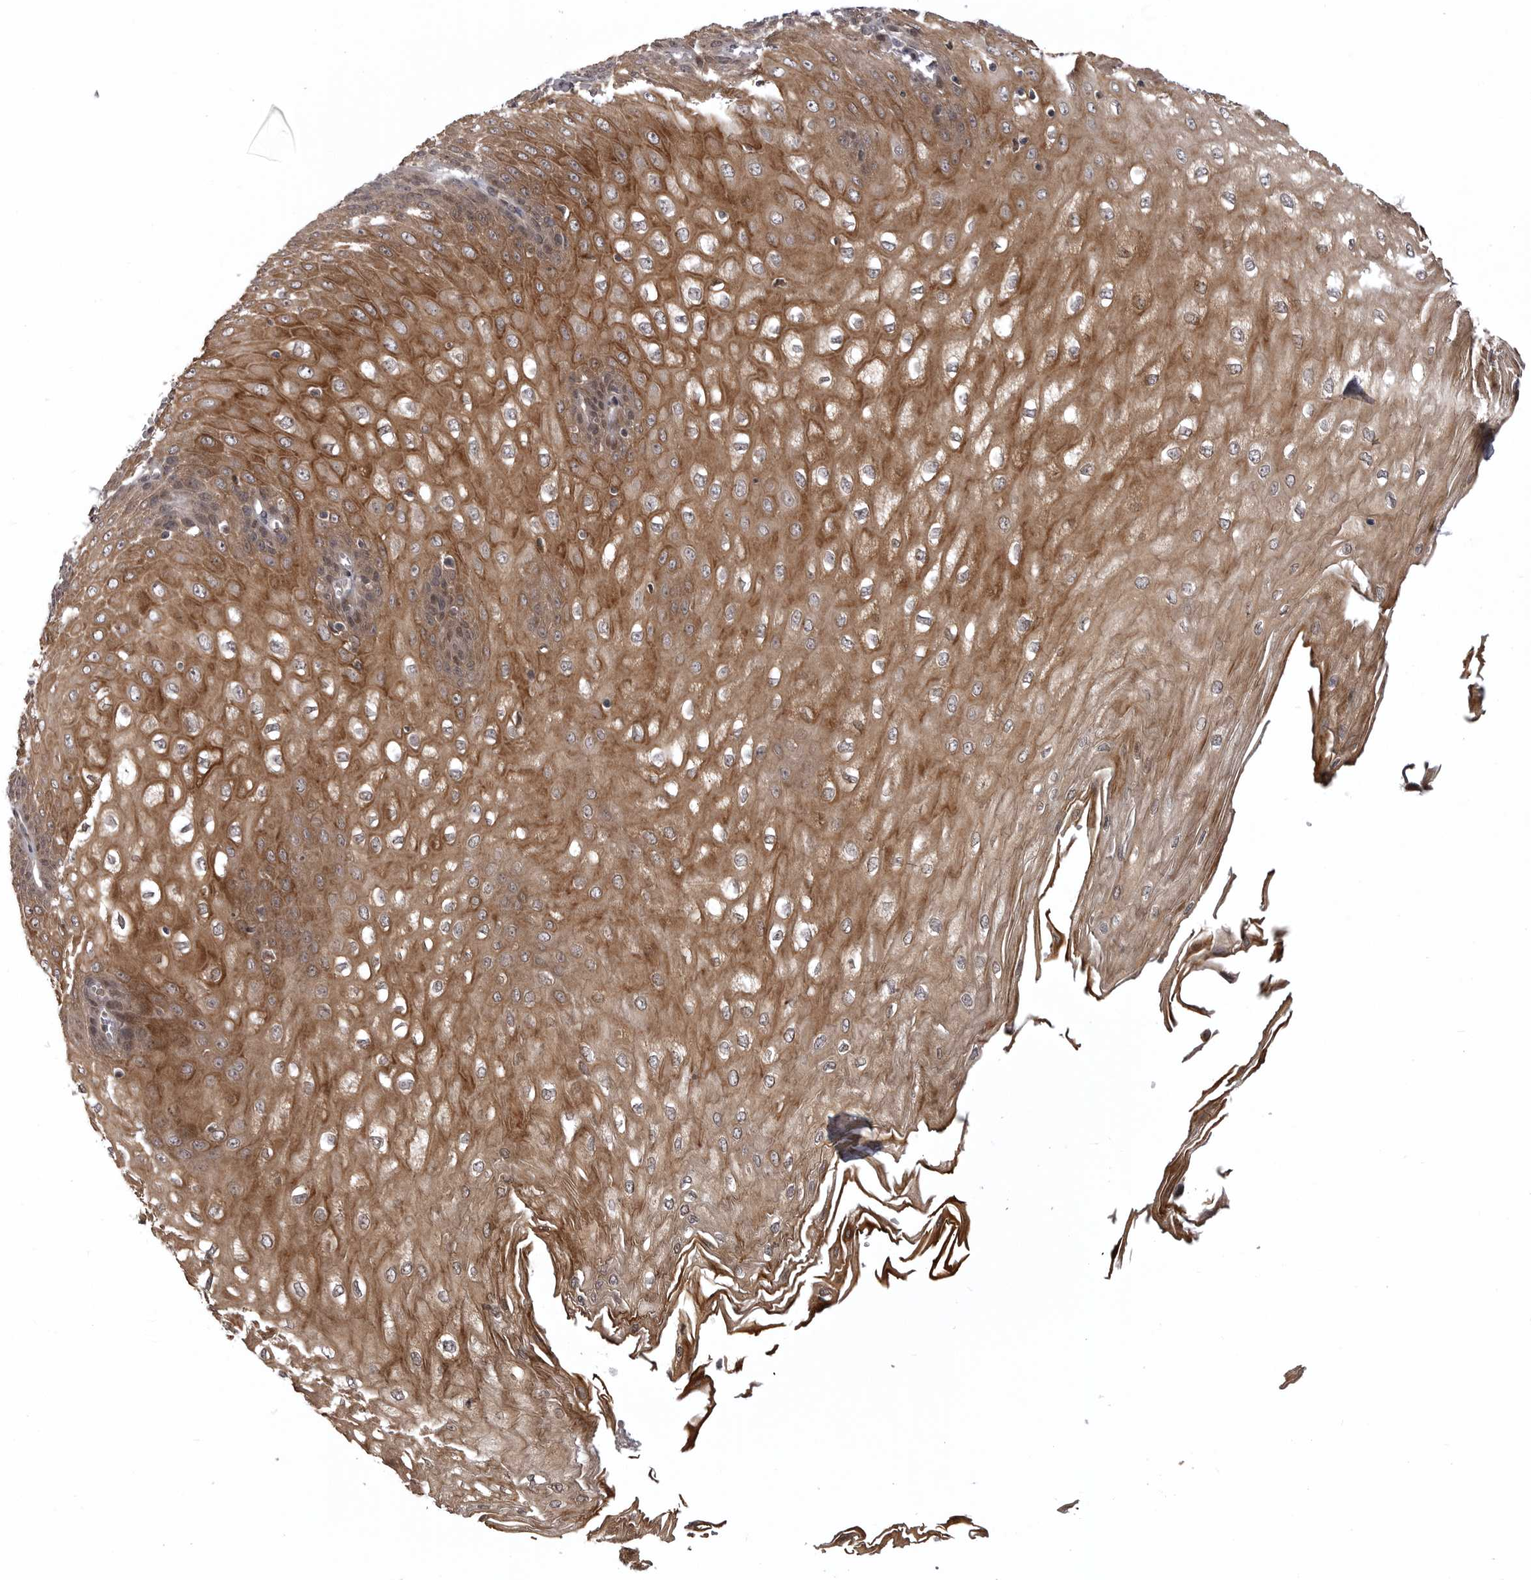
{"staining": {"intensity": "moderate", "quantity": ">75%", "location": "cytoplasmic/membranous"}, "tissue": "esophagus", "cell_type": "Squamous epithelial cells", "image_type": "normal", "snomed": [{"axis": "morphology", "description": "Normal tissue, NOS"}, {"axis": "topography", "description": "Esophagus"}], "caption": "Moderate cytoplasmic/membranous staining is seen in about >75% of squamous epithelial cells in unremarkable esophagus.", "gene": "SNX16", "patient": {"sex": "male", "age": 60}}